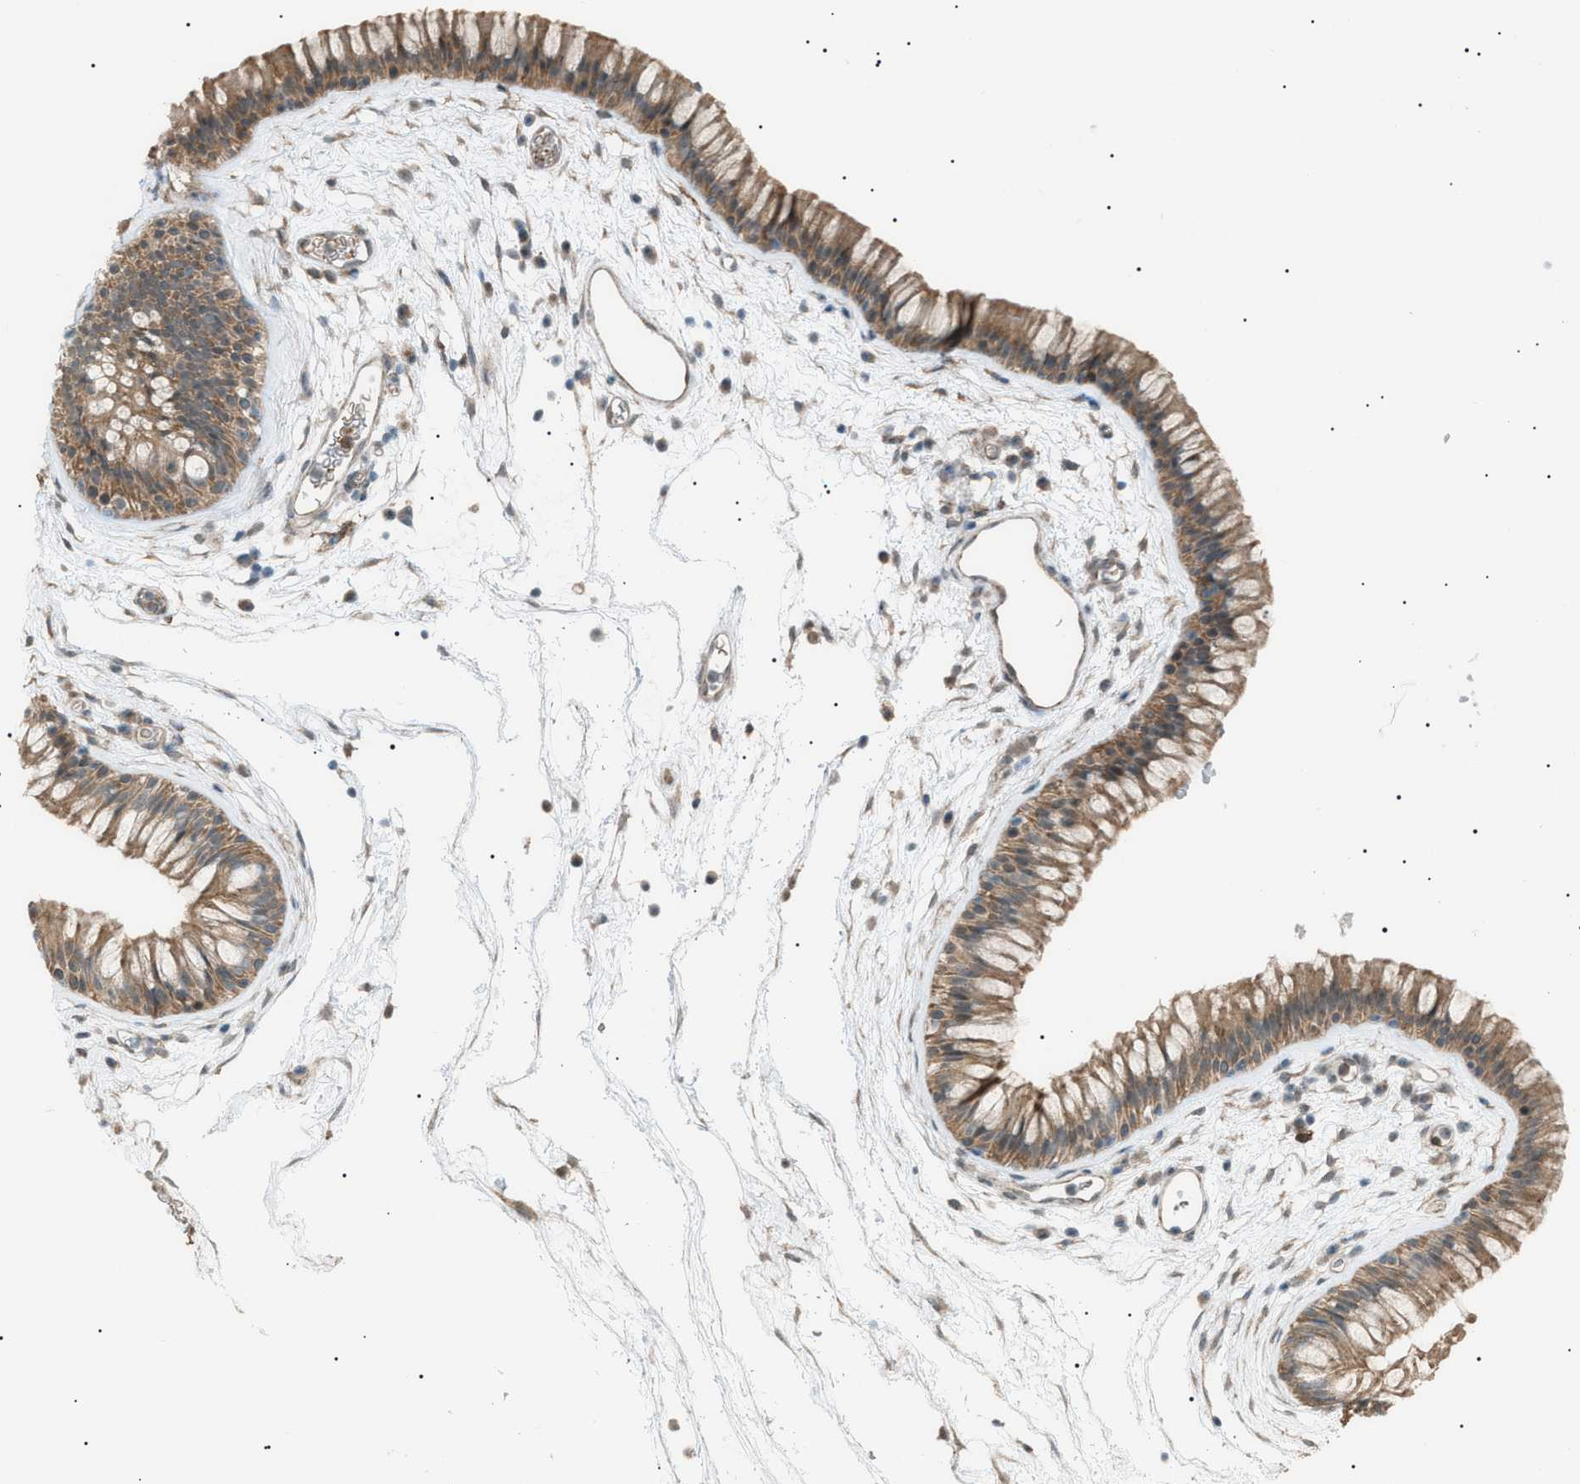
{"staining": {"intensity": "moderate", "quantity": ">75%", "location": "cytoplasmic/membranous"}, "tissue": "nasopharynx", "cell_type": "Respiratory epithelial cells", "image_type": "normal", "snomed": [{"axis": "morphology", "description": "Normal tissue, NOS"}, {"axis": "morphology", "description": "Inflammation, NOS"}, {"axis": "topography", "description": "Nasopharynx"}], "caption": "Respiratory epithelial cells display moderate cytoplasmic/membranous staining in about >75% of cells in normal nasopharynx. The protein is shown in brown color, while the nuclei are stained blue.", "gene": "LPIN2", "patient": {"sex": "male", "age": 48}}